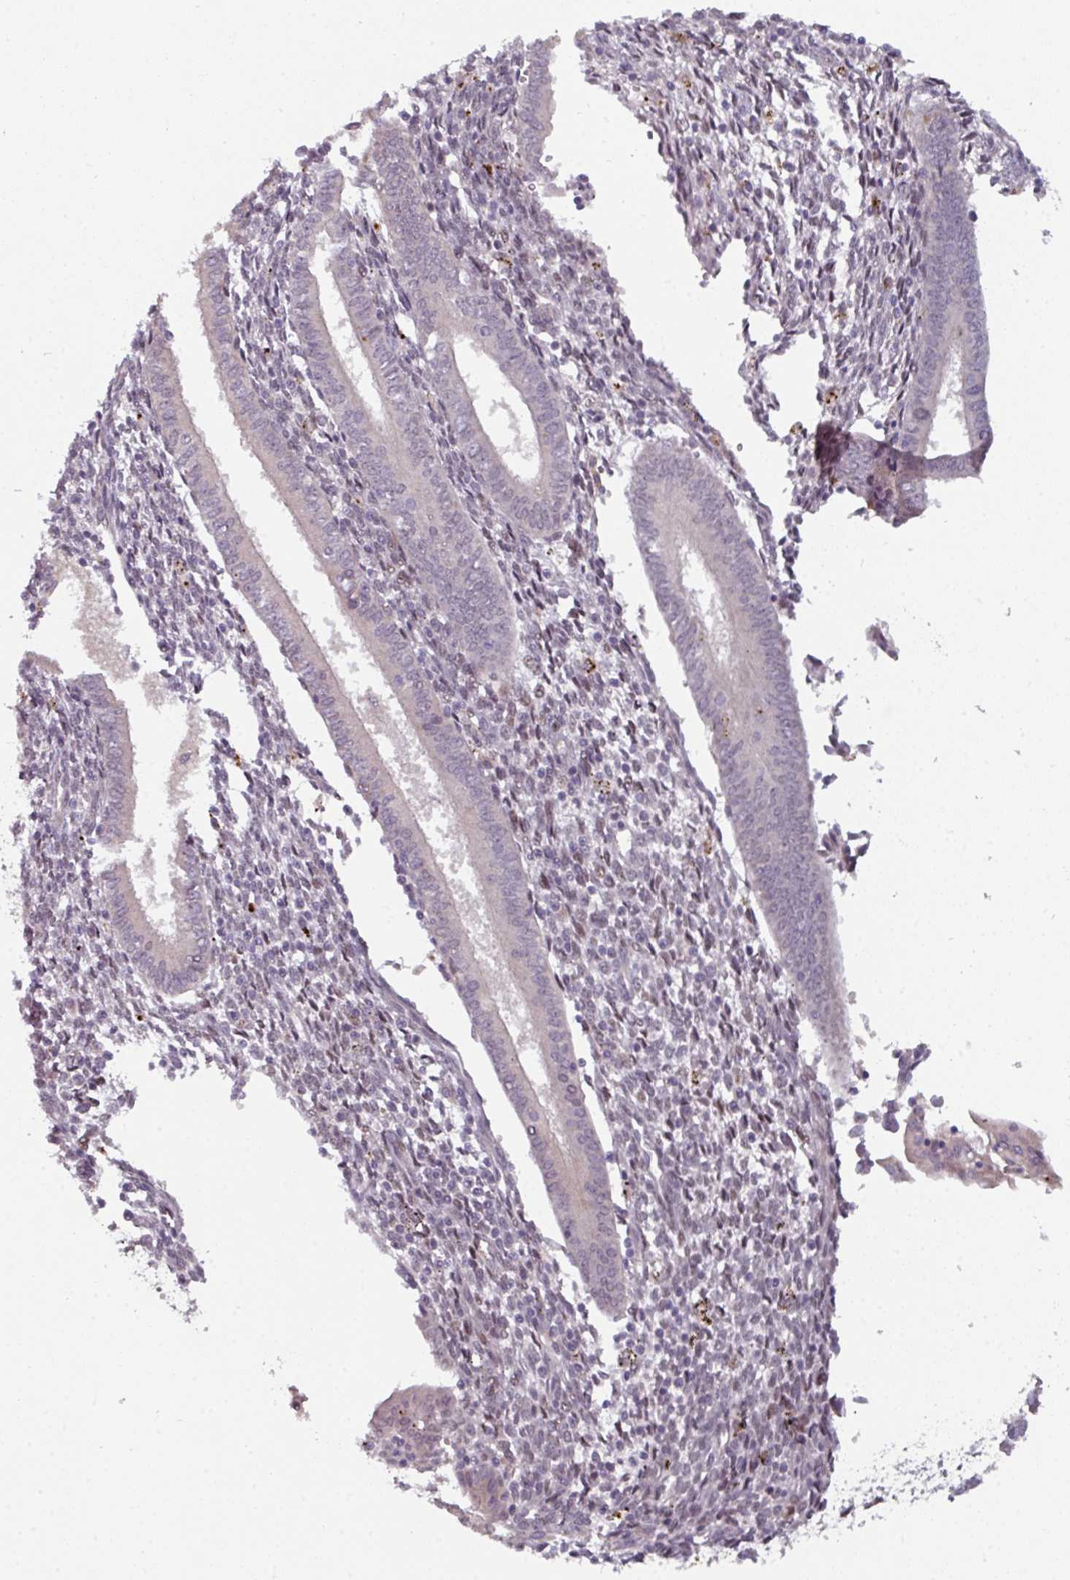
{"staining": {"intensity": "negative", "quantity": "none", "location": "none"}, "tissue": "endometrium", "cell_type": "Cells in endometrial stroma", "image_type": "normal", "snomed": [{"axis": "morphology", "description": "Normal tissue, NOS"}, {"axis": "topography", "description": "Endometrium"}], "caption": "An immunohistochemistry (IHC) photomicrograph of benign endometrium is shown. There is no staining in cells in endometrial stroma of endometrium. (DAB (3,3'-diaminobenzidine) immunohistochemistry visualized using brightfield microscopy, high magnification).", "gene": "SWSAP1", "patient": {"sex": "female", "age": 41}}